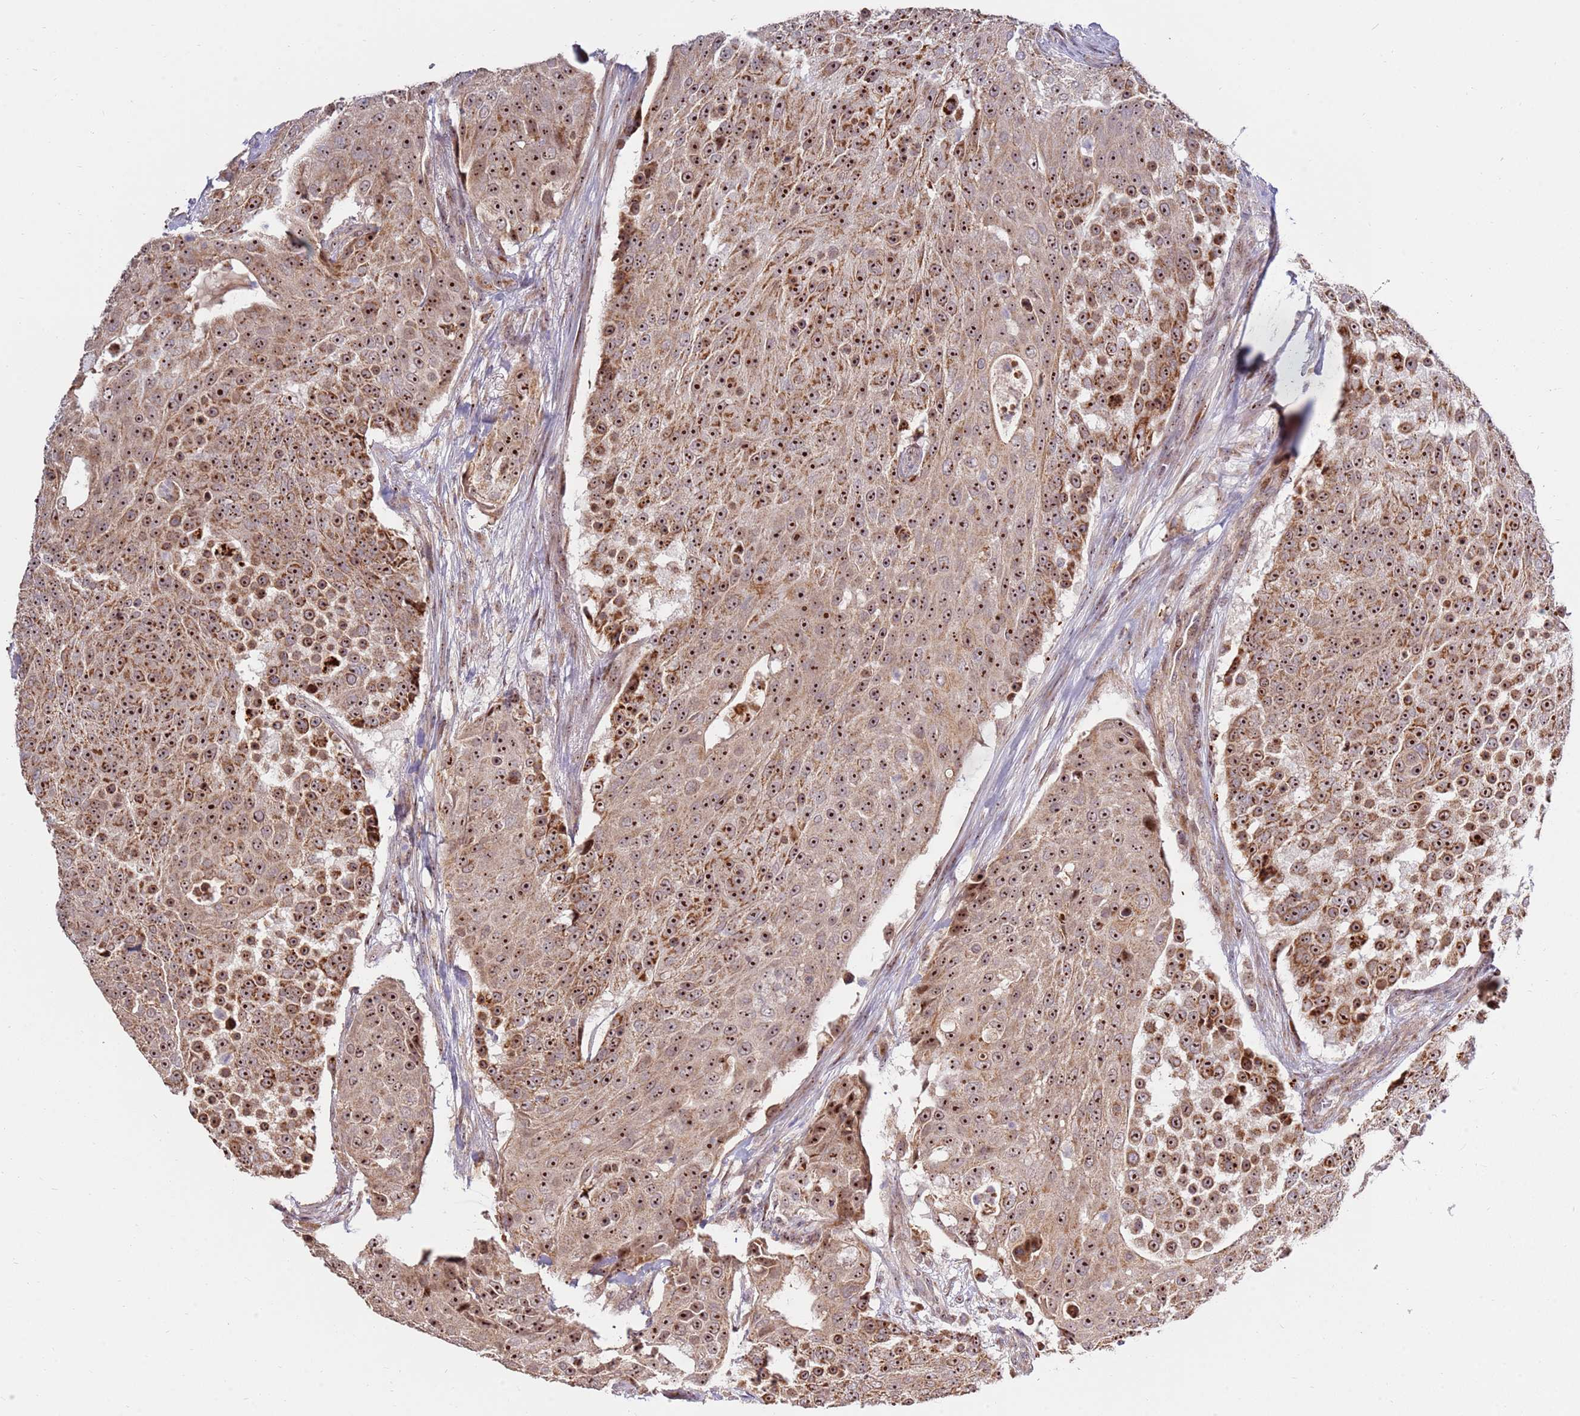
{"staining": {"intensity": "strong", "quantity": ">75%", "location": "cytoplasmic/membranous,nuclear"}, "tissue": "urothelial cancer", "cell_type": "Tumor cells", "image_type": "cancer", "snomed": [{"axis": "morphology", "description": "Urothelial carcinoma, High grade"}, {"axis": "topography", "description": "Urinary bladder"}], "caption": "Human urothelial carcinoma (high-grade) stained for a protein (brown) reveals strong cytoplasmic/membranous and nuclear positive staining in approximately >75% of tumor cells.", "gene": "KIF25", "patient": {"sex": "female", "age": 63}}